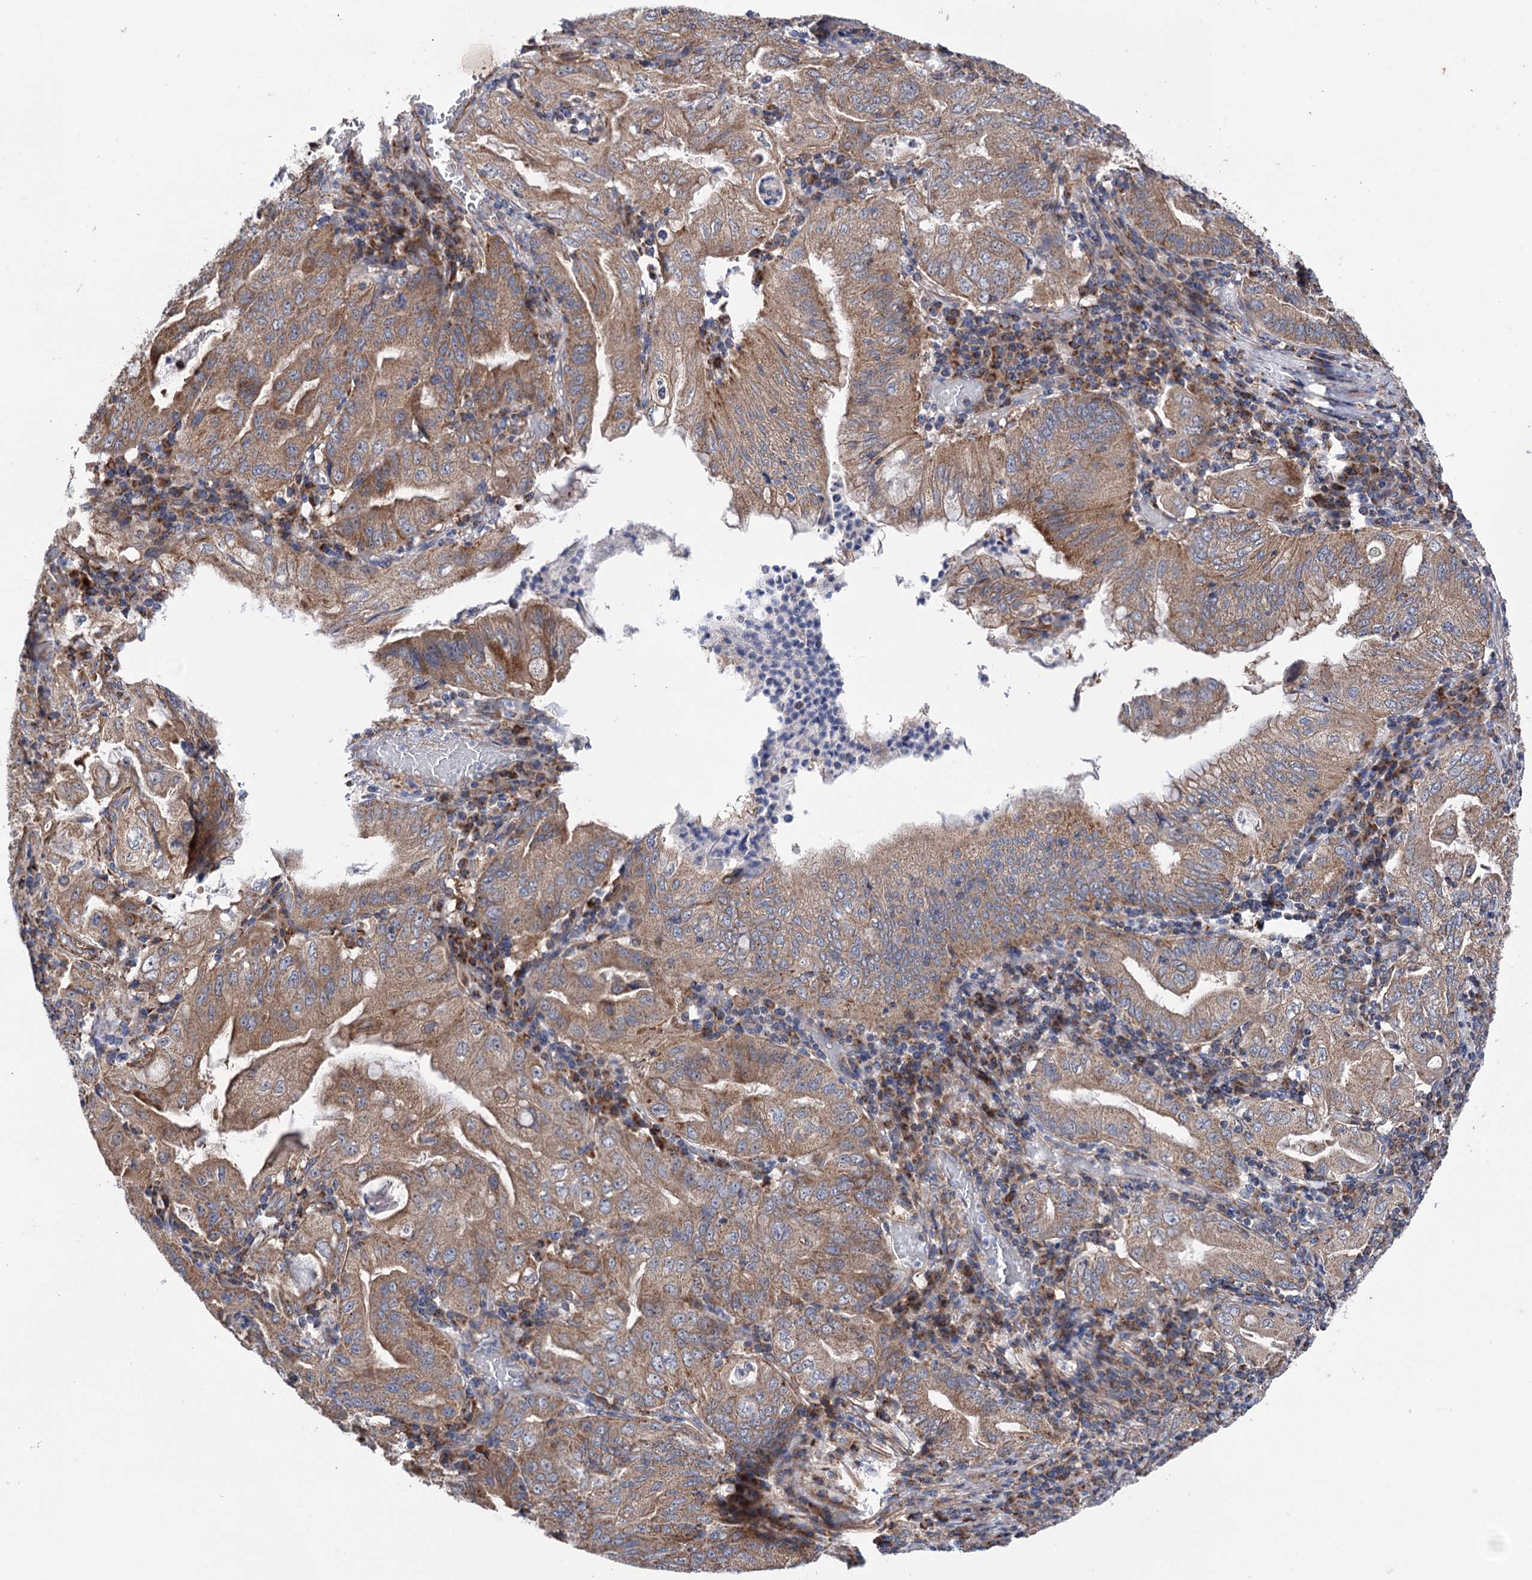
{"staining": {"intensity": "moderate", "quantity": ">75%", "location": "cytoplasmic/membranous"}, "tissue": "stomach cancer", "cell_type": "Tumor cells", "image_type": "cancer", "snomed": [{"axis": "morphology", "description": "Normal tissue, NOS"}, {"axis": "morphology", "description": "Adenocarcinoma, NOS"}, {"axis": "topography", "description": "Esophagus"}, {"axis": "topography", "description": "Stomach, upper"}, {"axis": "topography", "description": "Peripheral nerve tissue"}], "caption": "Stomach adenocarcinoma stained with a protein marker shows moderate staining in tumor cells.", "gene": "SUCLA2", "patient": {"sex": "male", "age": 62}}